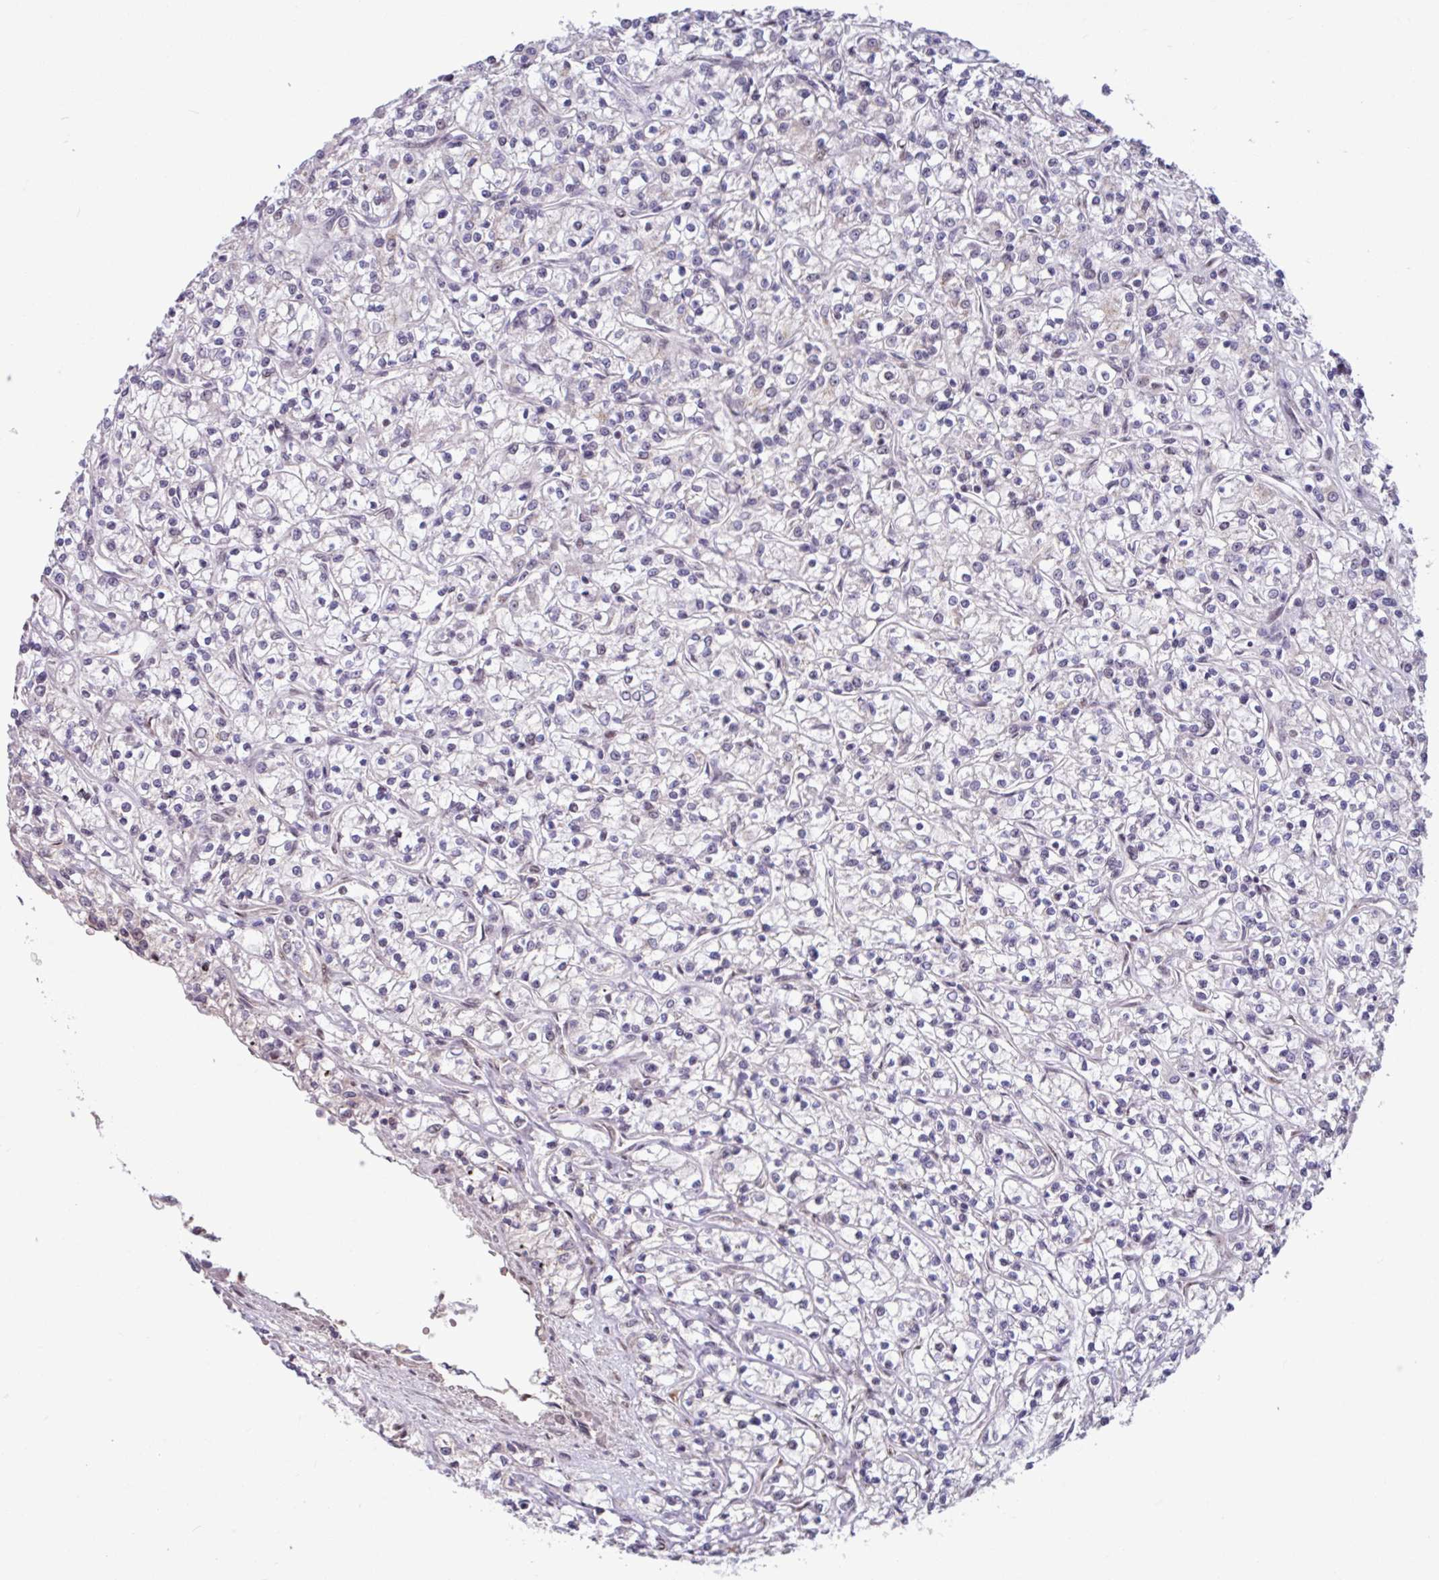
{"staining": {"intensity": "negative", "quantity": "none", "location": "none"}, "tissue": "renal cancer", "cell_type": "Tumor cells", "image_type": "cancer", "snomed": [{"axis": "morphology", "description": "Adenocarcinoma, NOS"}, {"axis": "topography", "description": "Kidney"}], "caption": "Immunohistochemistry (IHC) photomicrograph of neoplastic tissue: human renal cancer (adenocarcinoma) stained with DAB (3,3'-diaminobenzidine) reveals no significant protein staining in tumor cells. (DAB immunohistochemistry (IHC) visualized using brightfield microscopy, high magnification).", "gene": "TDG", "patient": {"sex": "female", "age": 59}}